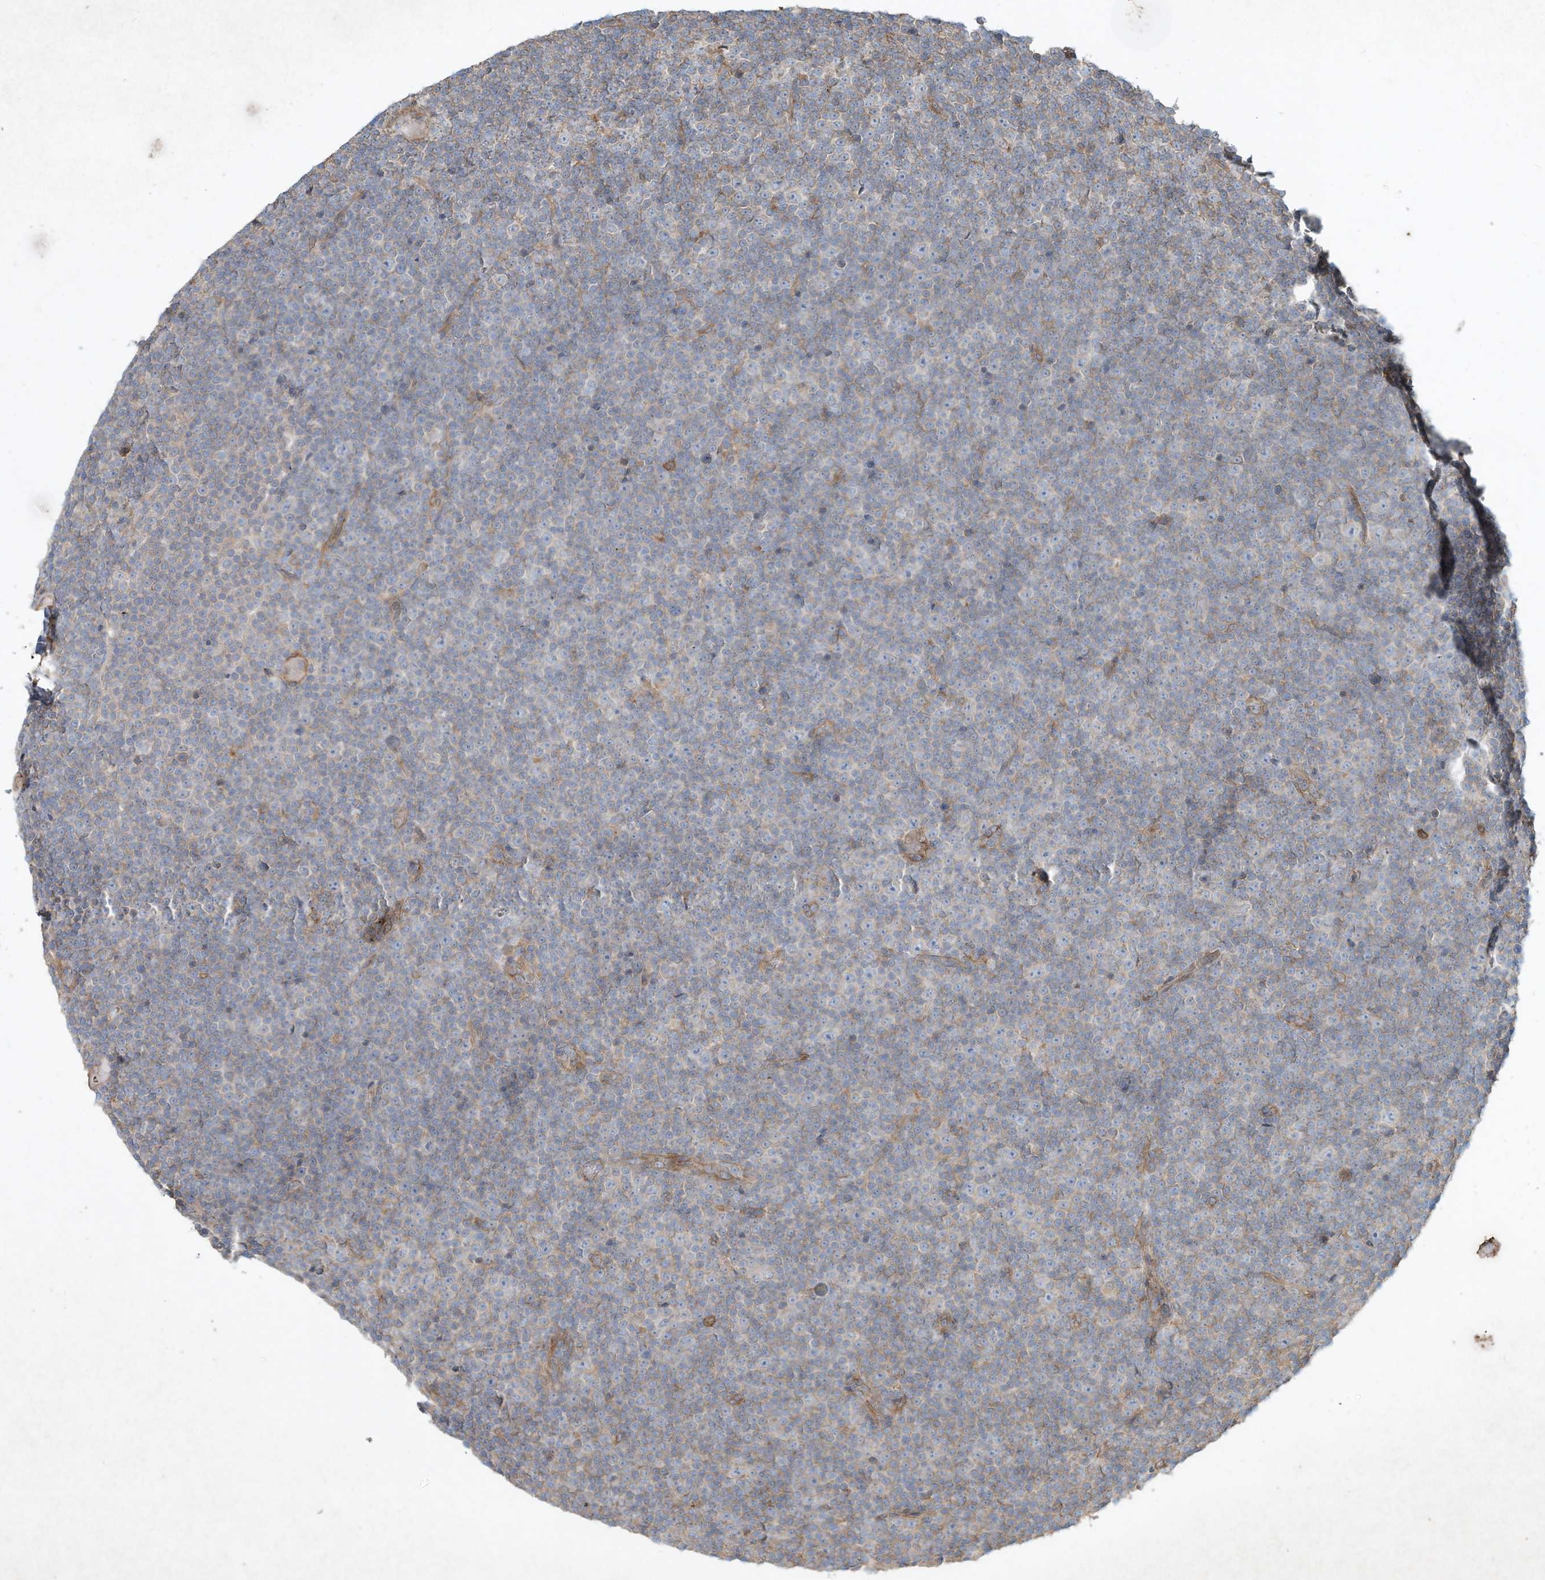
{"staining": {"intensity": "negative", "quantity": "none", "location": "none"}, "tissue": "lymphoma", "cell_type": "Tumor cells", "image_type": "cancer", "snomed": [{"axis": "morphology", "description": "Malignant lymphoma, non-Hodgkin's type, Low grade"}, {"axis": "topography", "description": "Lymph node"}], "caption": "Tumor cells are negative for brown protein staining in low-grade malignant lymphoma, non-Hodgkin's type.", "gene": "HTR5A", "patient": {"sex": "female", "age": 67}}